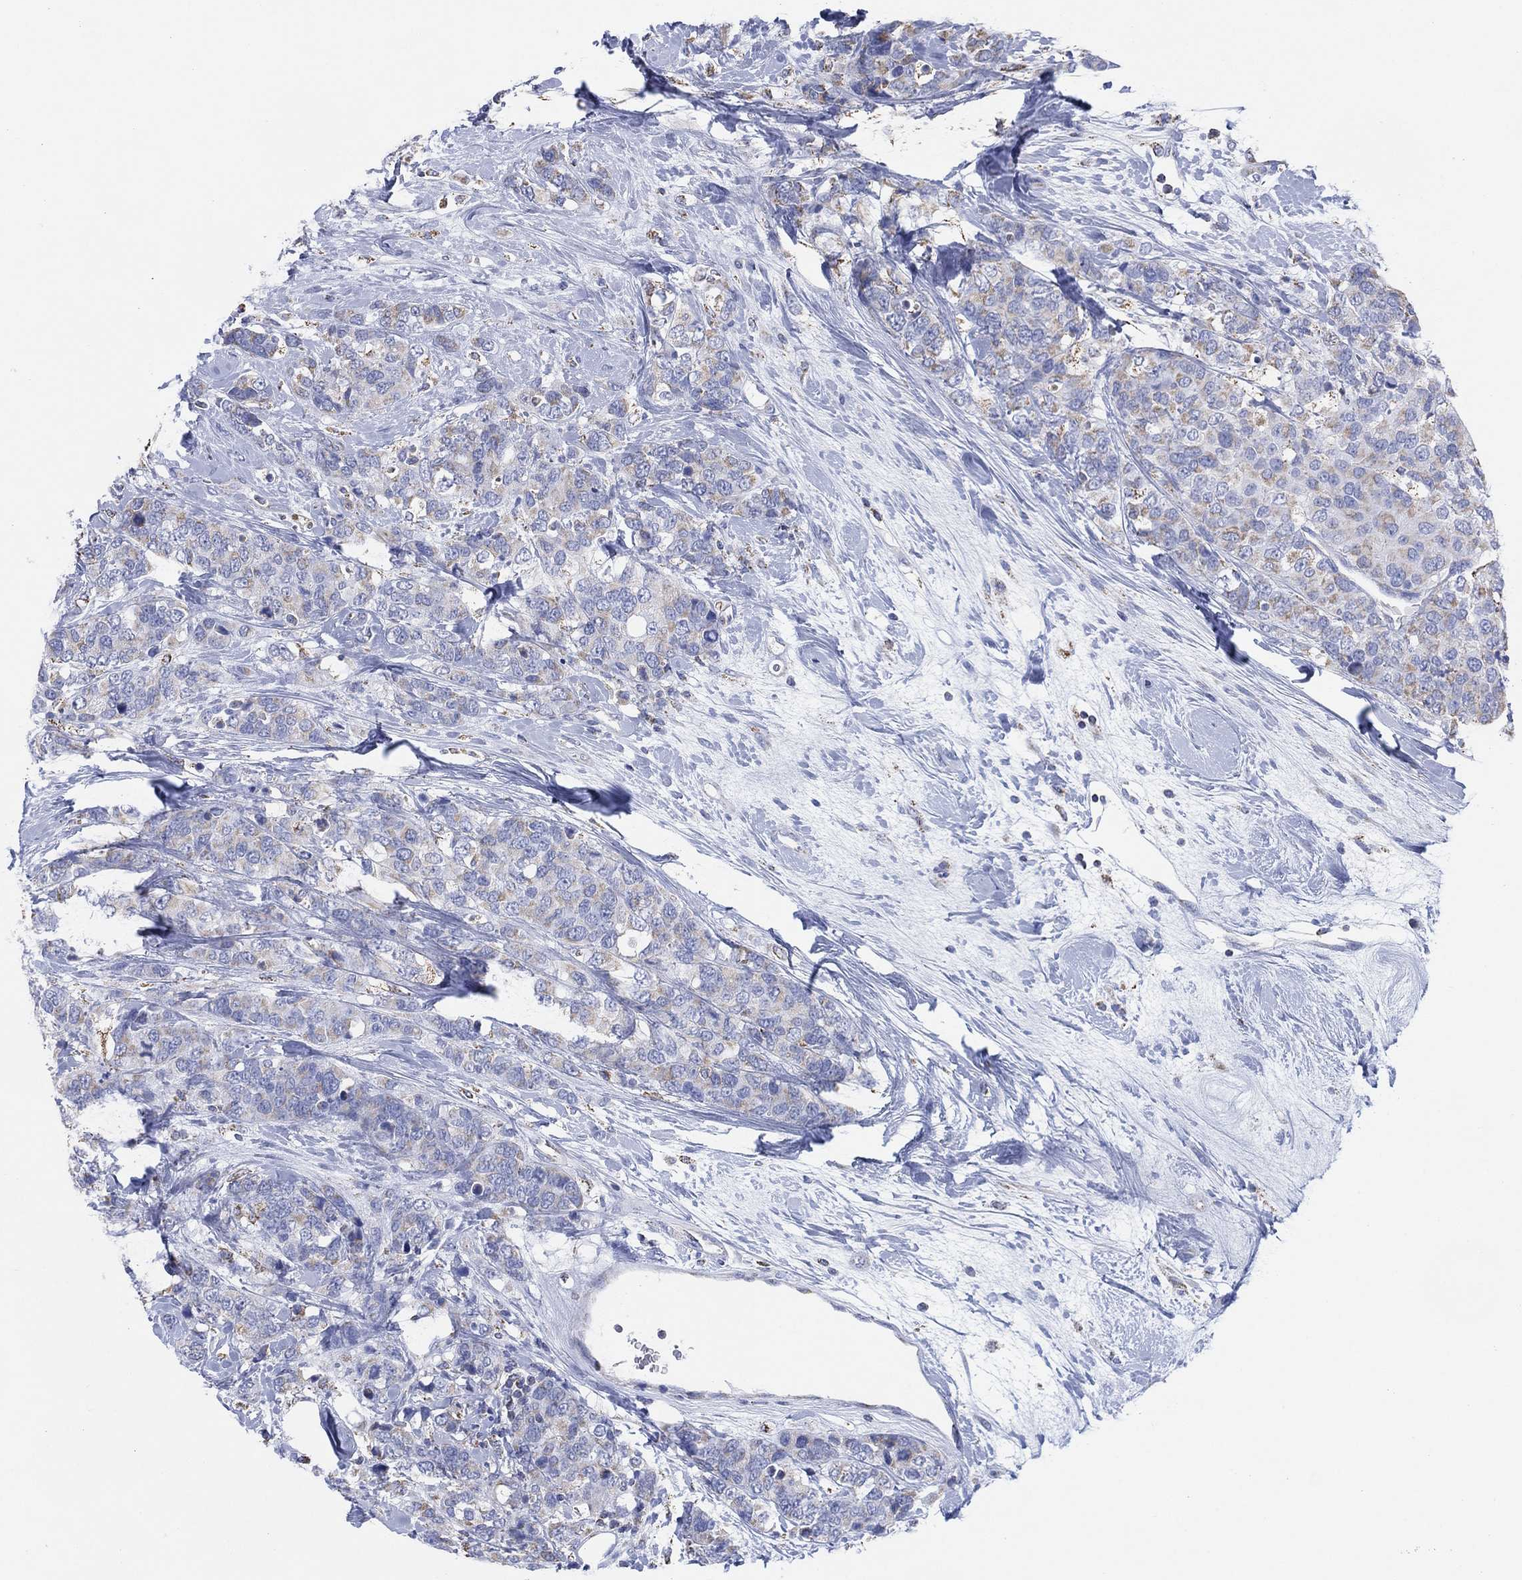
{"staining": {"intensity": "weak", "quantity": "<25%", "location": "cytoplasmic/membranous"}, "tissue": "breast cancer", "cell_type": "Tumor cells", "image_type": "cancer", "snomed": [{"axis": "morphology", "description": "Lobular carcinoma"}, {"axis": "topography", "description": "Breast"}], "caption": "Breast cancer (lobular carcinoma) stained for a protein using IHC shows no expression tumor cells.", "gene": "CFTR", "patient": {"sex": "female", "age": 59}}